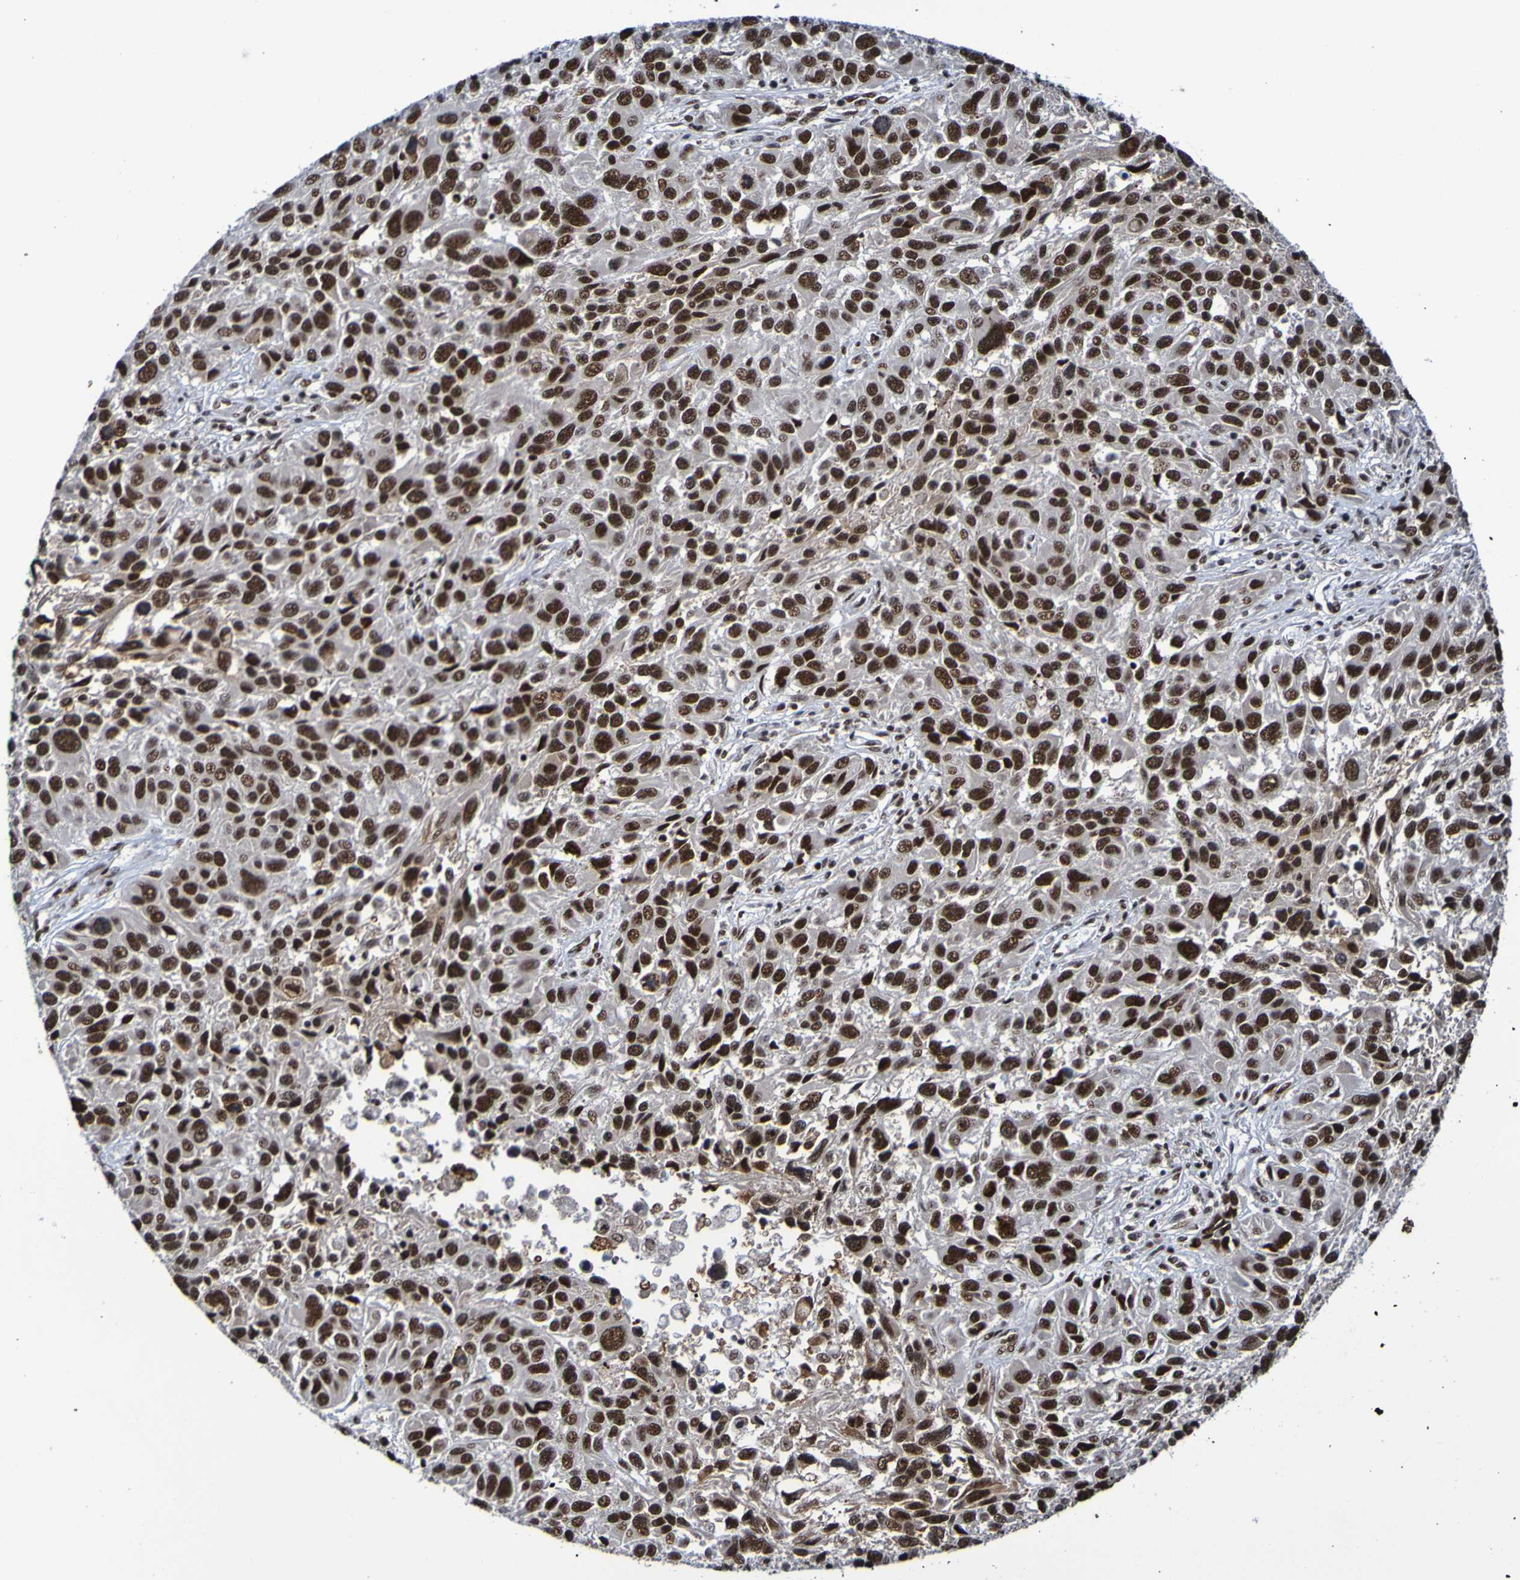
{"staining": {"intensity": "strong", "quantity": ">75%", "location": "nuclear"}, "tissue": "melanoma", "cell_type": "Tumor cells", "image_type": "cancer", "snomed": [{"axis": "morphology", "description": "Malignant melanoma, NOS"}, {"axis": "topography", "description": "Skin"}], "caption": "Malignant melanoma stained with immunohistochemistry (IHC) exhibits strong nuclear staining in about >75% of tumor cells.", "gene": "CDC5L", "patient": {"sex": "male", "age": 53}}